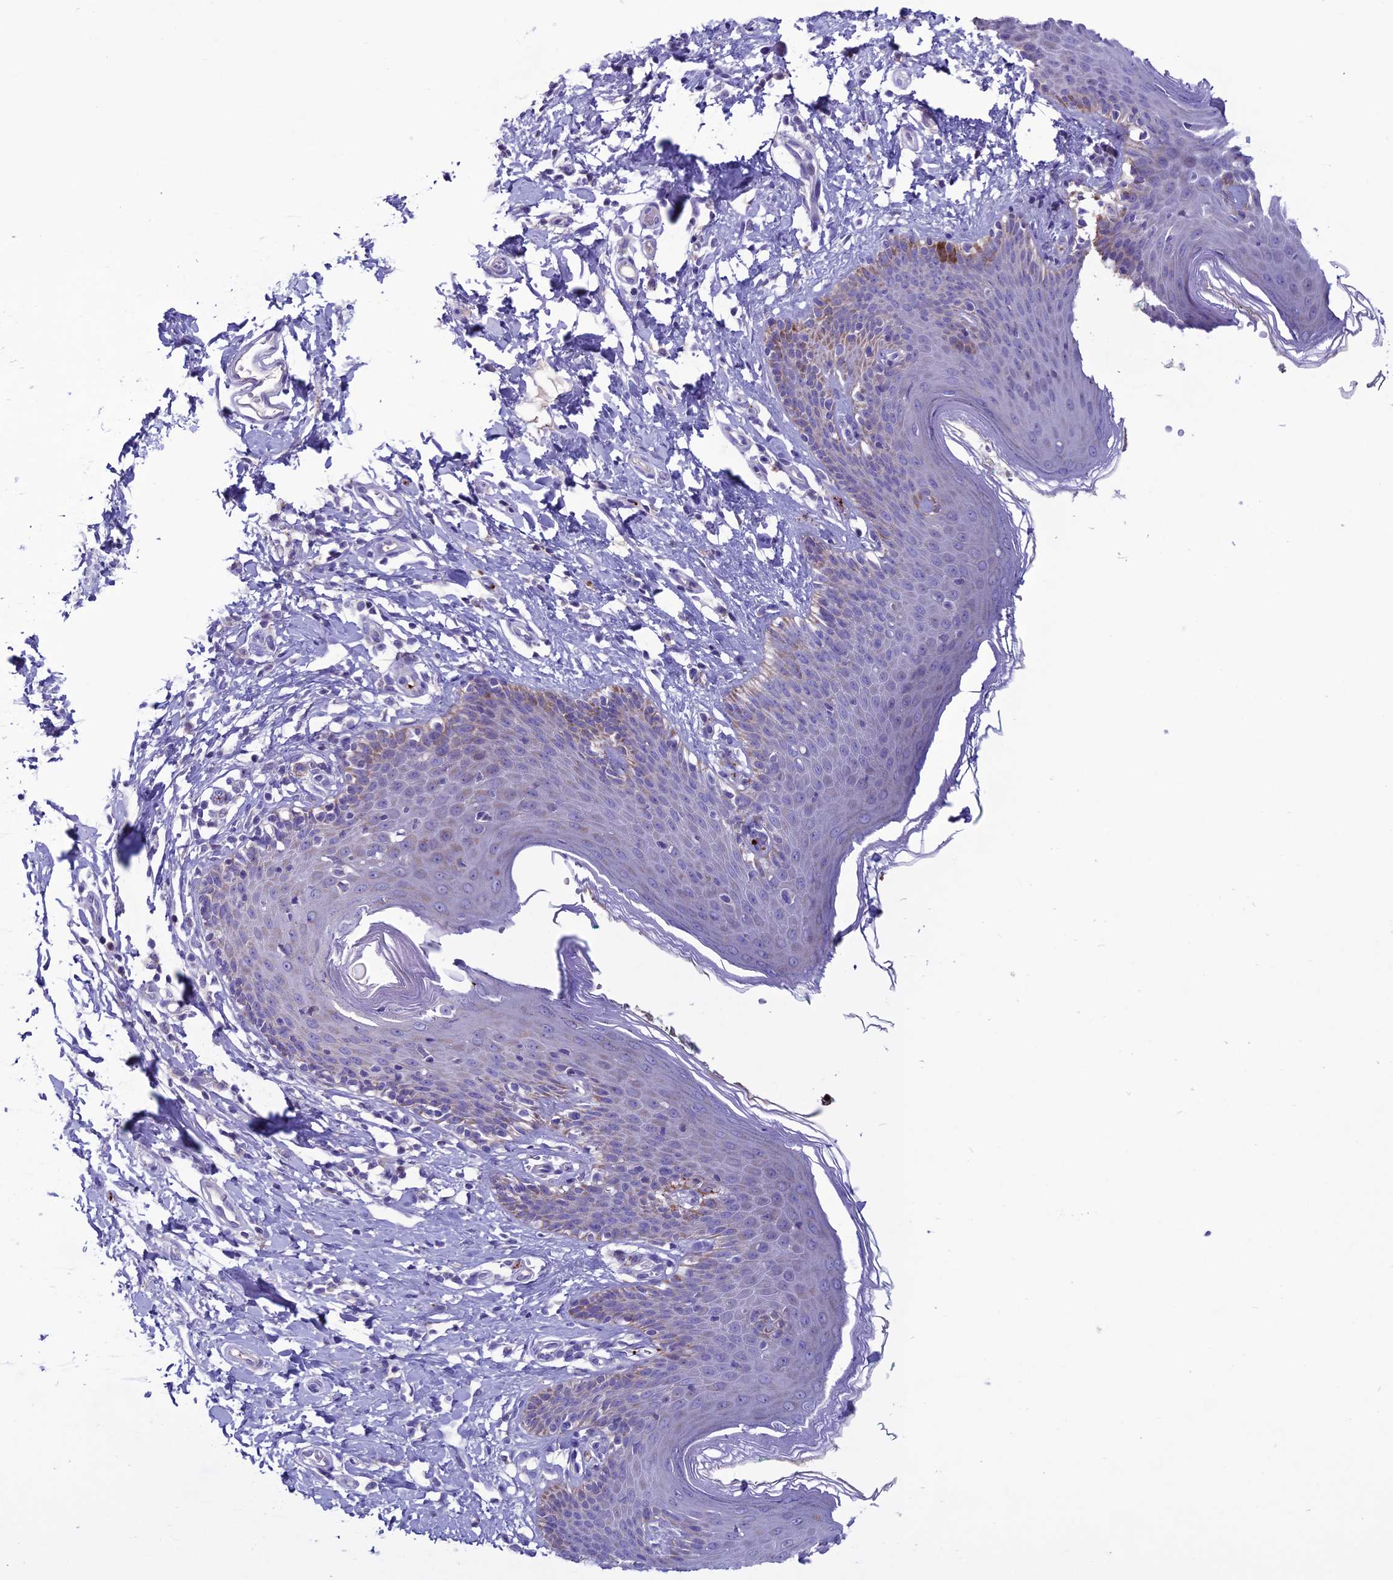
{"staining": {"intensity": "moderate", "quantity": "<25%", "location": "cytoplasmic/membranous"}, "tissue": "skin", "cell_type": "Epidermal cells", "image_type": "normal", "snomed": [{"axis": "morphology", "description": "Normal tissue, NOS"}, {"axis": "topography", "description": "Vulva"}], "caption": "Moderate cytoplasmic/membranous staining for a protein is seen in approximately <25% of epidermal cells of unremarkable skin using IHC.", "gene": "C21orf140", "patient": {"sex": "female", "age": 66}}